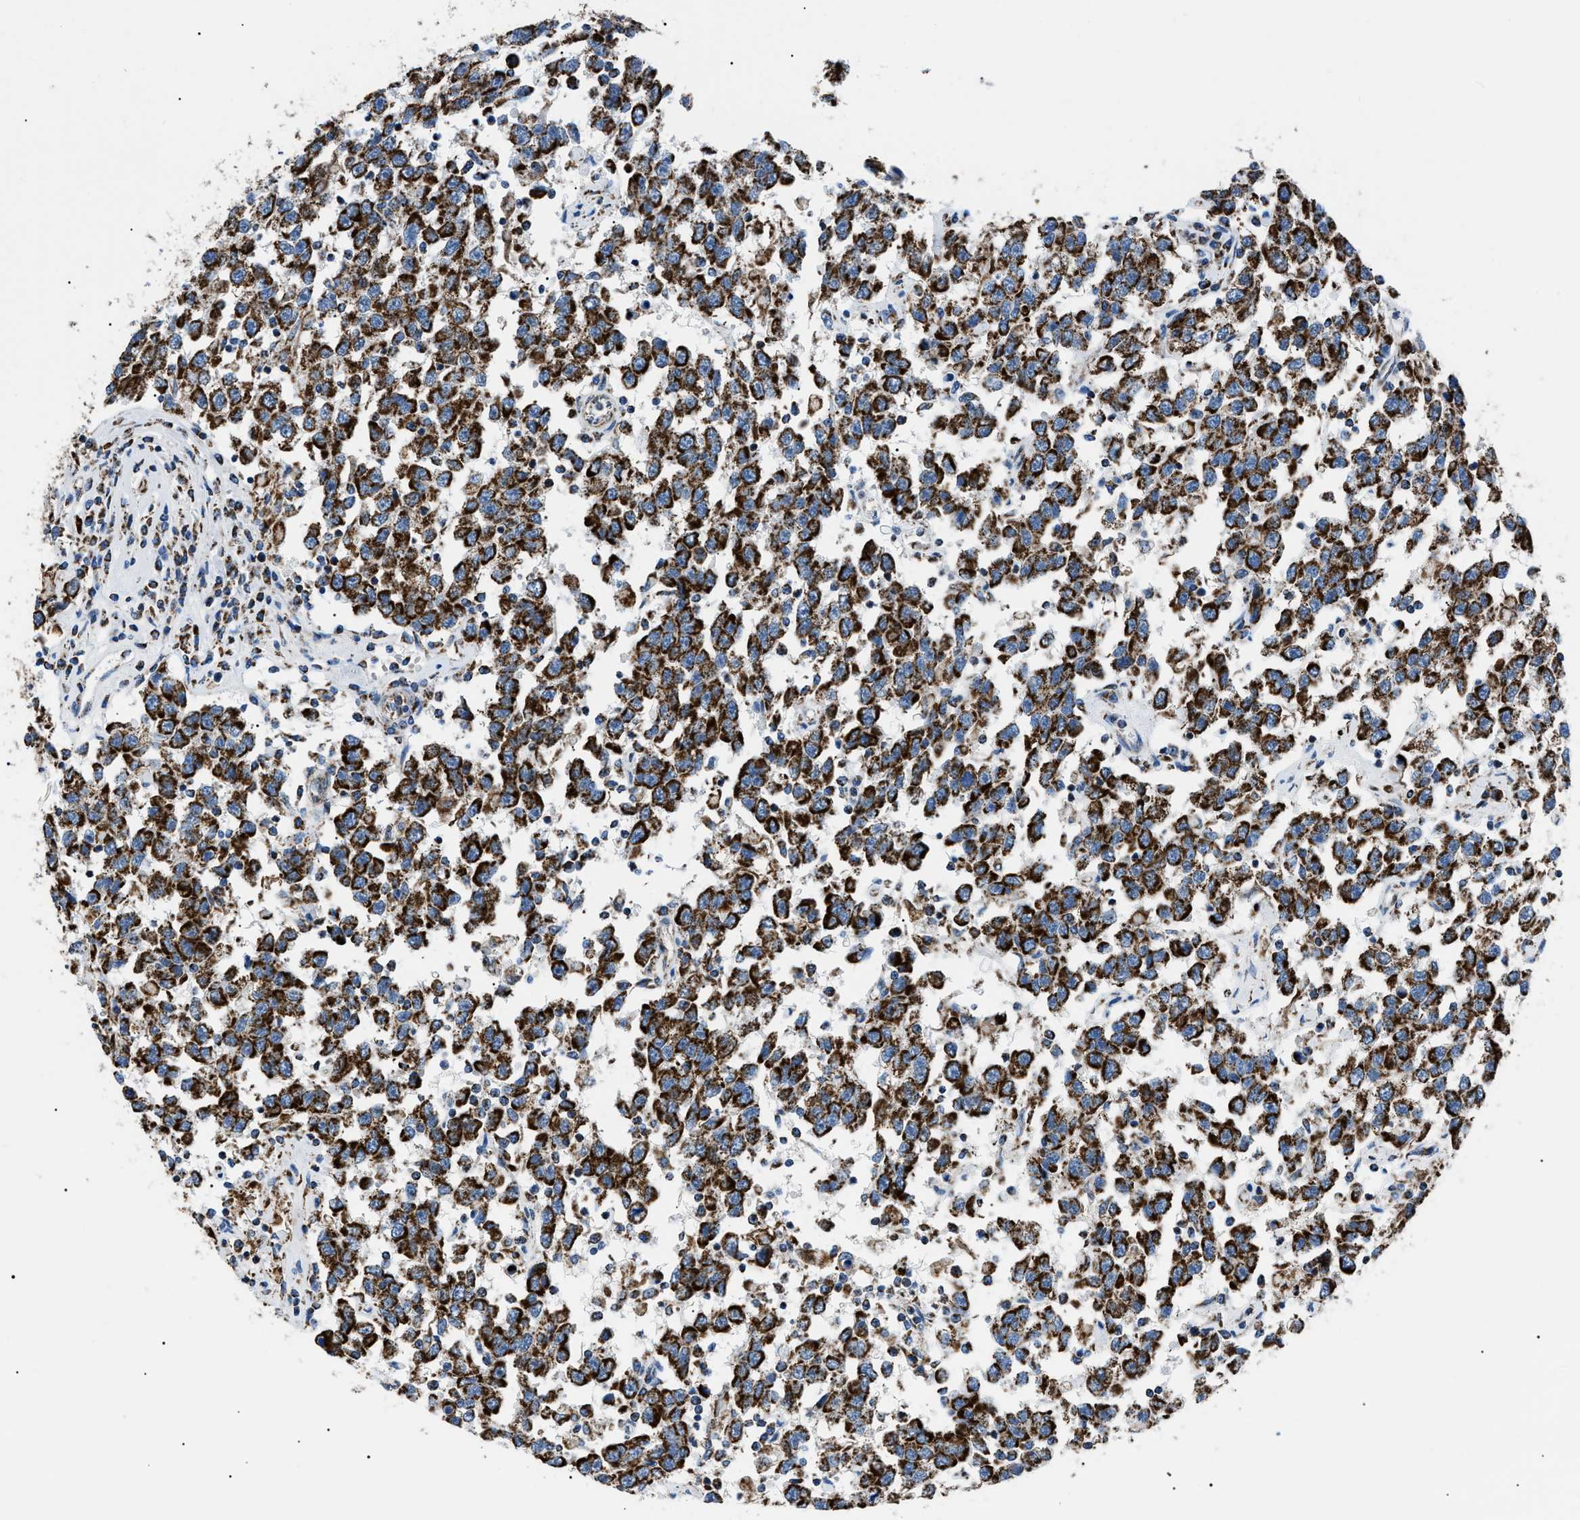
{"staining": {"intensity": "strong", "quantity": ">75%", "location": "cytoplasmic/membranous"}, "tissue": "testis cancer", "cell_type": "Tumor cells", "image_type": "cancer", "snomed": [{"axis": "morphology", "description": "Seminoma, NOS"}, {"axis": "topography", "description": "Testis"}], "caption": "Immunohistochemistry (IHC) photomicrograph of neoplastic tissue: human testis cancer (seminoma) stained using immunohistochemistry reveals high levels of strong protein expression localized specifically in the cytoplasmic/membranous of tumor cells, appearing as a cytoplasmic/membranous brown color.", "gene": "PHB2", "patient": {"sex": "male", "age": 41}}